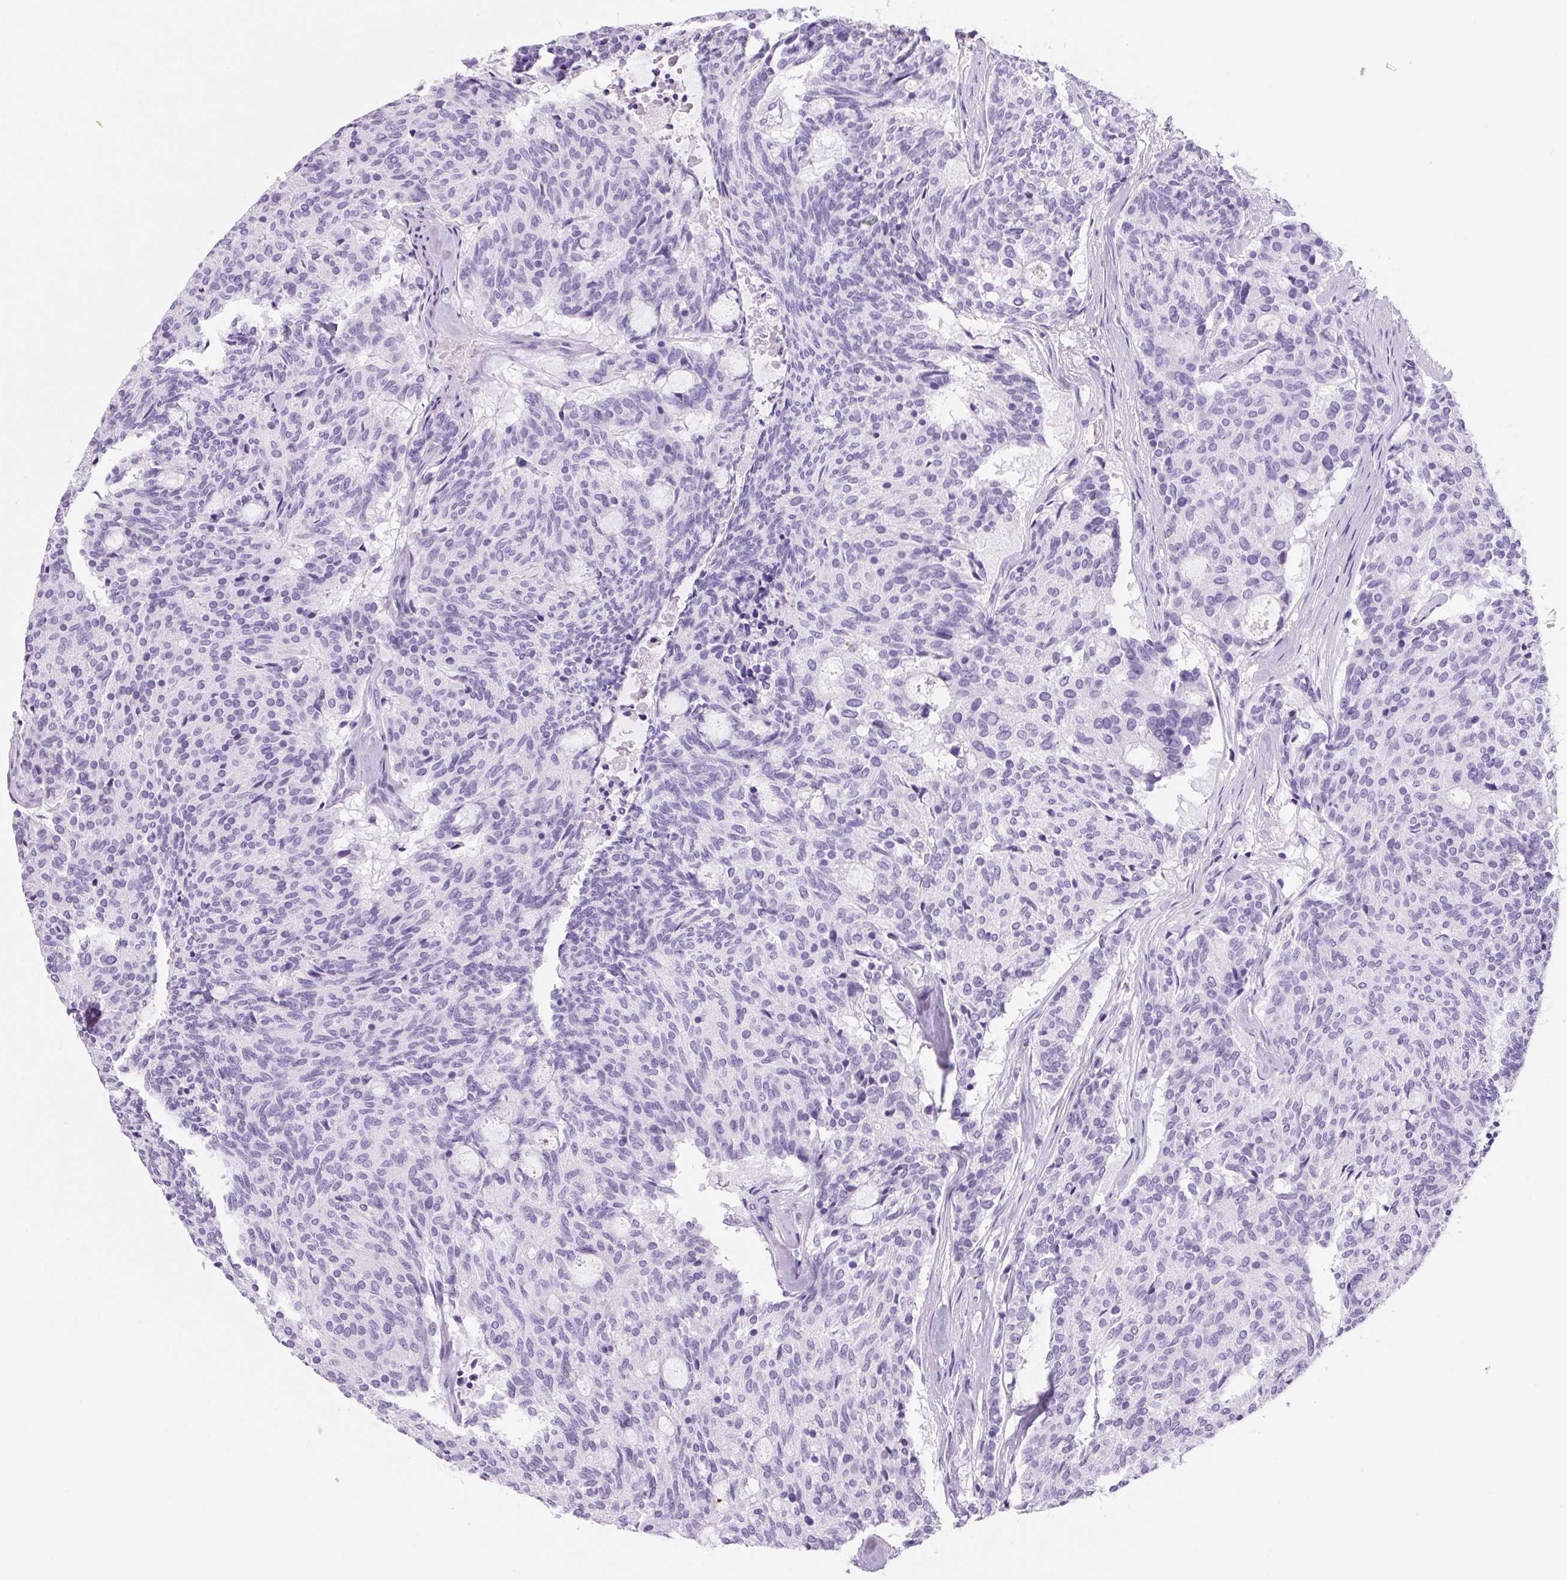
{"staining": {"intensity": "negative", "quantity": "none", "location": "none"}, "tissue": "carcinoid", "cell_type": "Tumor cells", "image_type": "cancer", "snomed": [{"axis": "morphology", "description": "Carcinoid, malignant, NOS"}, {"axis": "topography", "description": "Pancreas"}], "caption": "DAB immunohistochemical staining of human carcinoid displays no significant staining in tumor cells.", "gene": "PRRT1", "patient": {"sex": "female", "age": 54}}